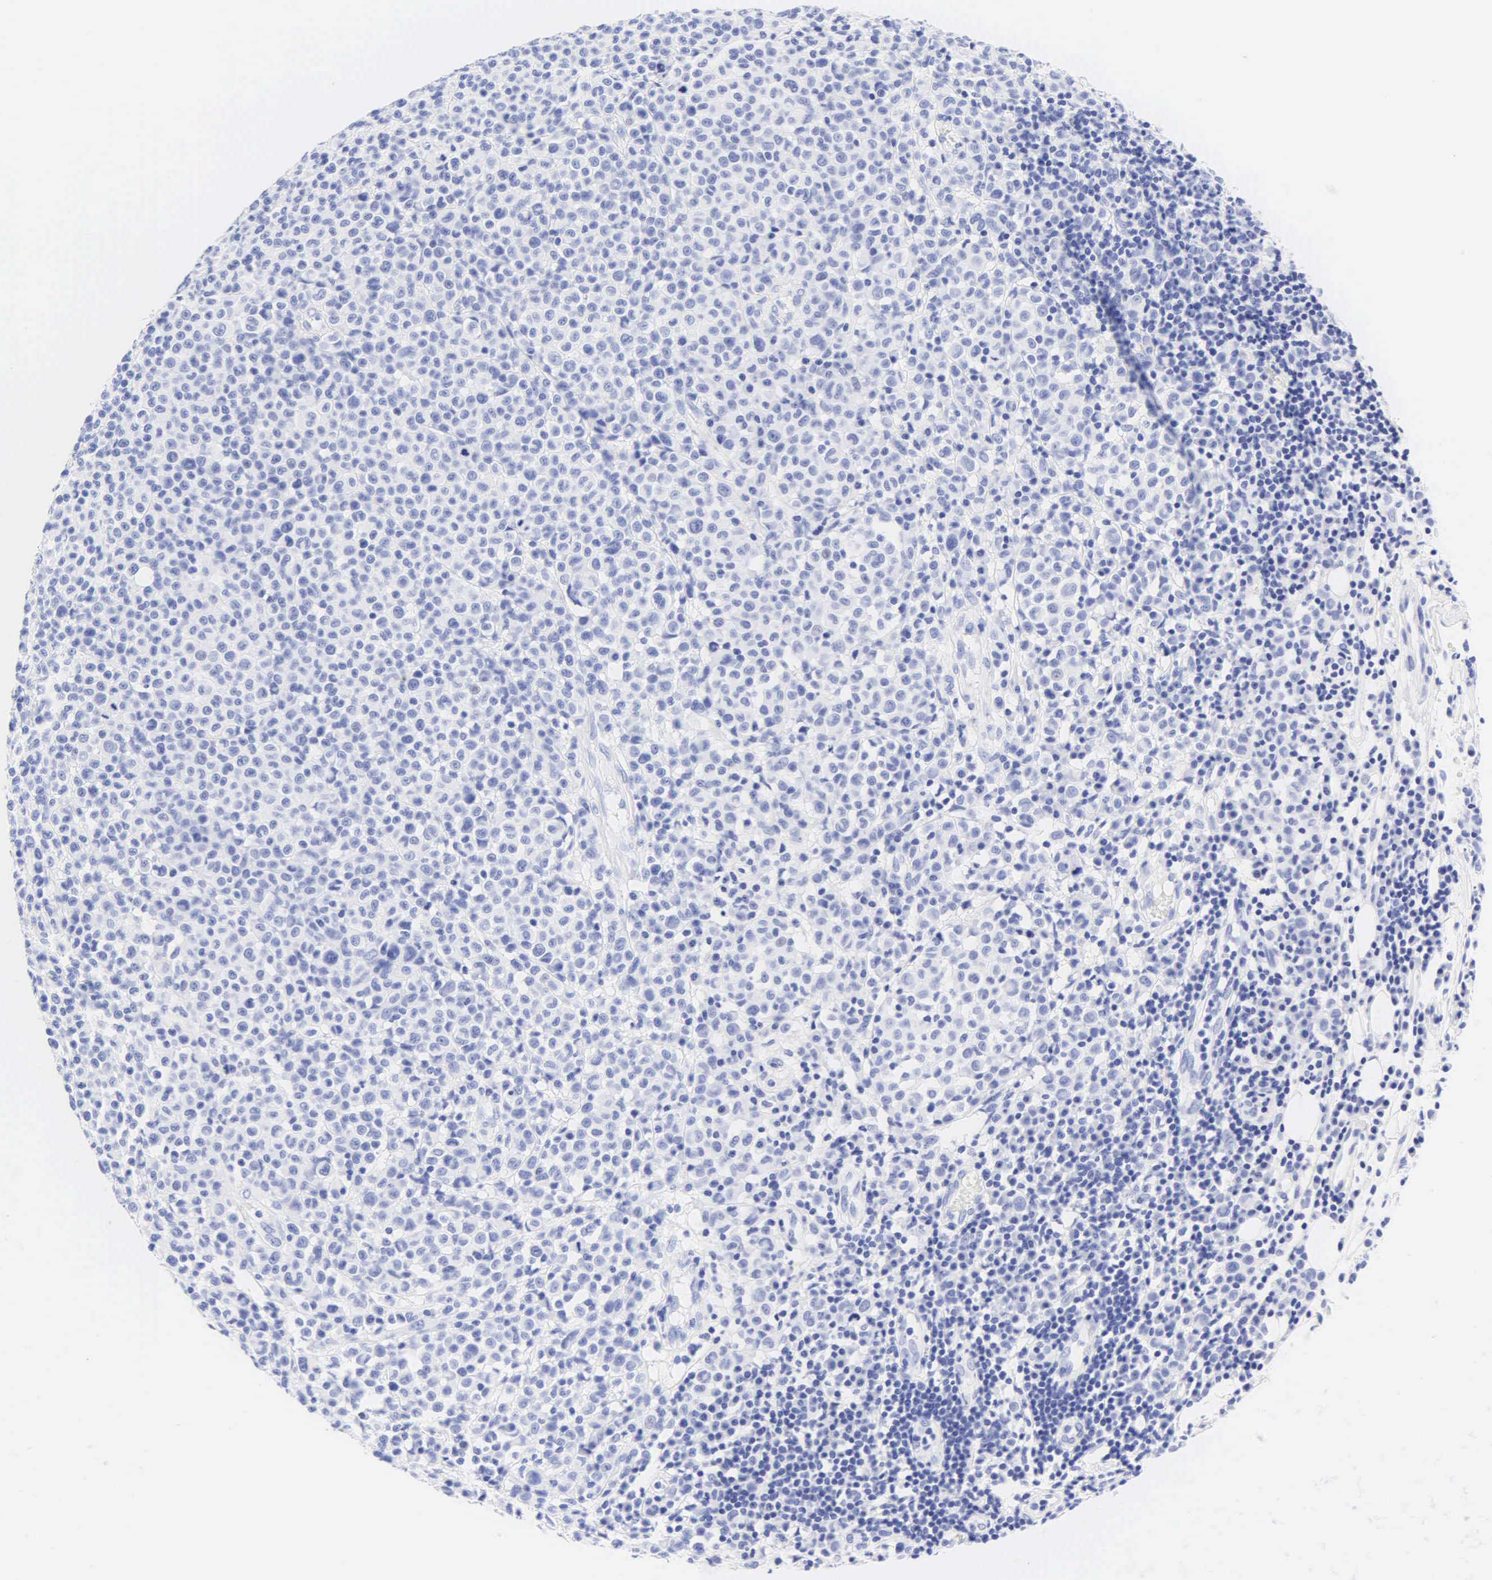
{"staining": {"intensity": "negative", "quantity": "none", "location": "none"}, "tissue": "melanoma", "cell_type": "Tumor cells", "image_type": "cancer", "snomed": [{"axis": "morphology", "description": "Malignant melanoma, Metastatic site"}, {"axis": "topography", "description": "Skin"}], "caption": "Tumor cells show no significant staining in melanoma. The staining was performed using DAB to visualize the protein expression in brown, while the nuclei were stained in blue with hematoxylin (Magnification: 20x).", "gene": "KRT20", "patient": {"sex": "male", "age": 32}}